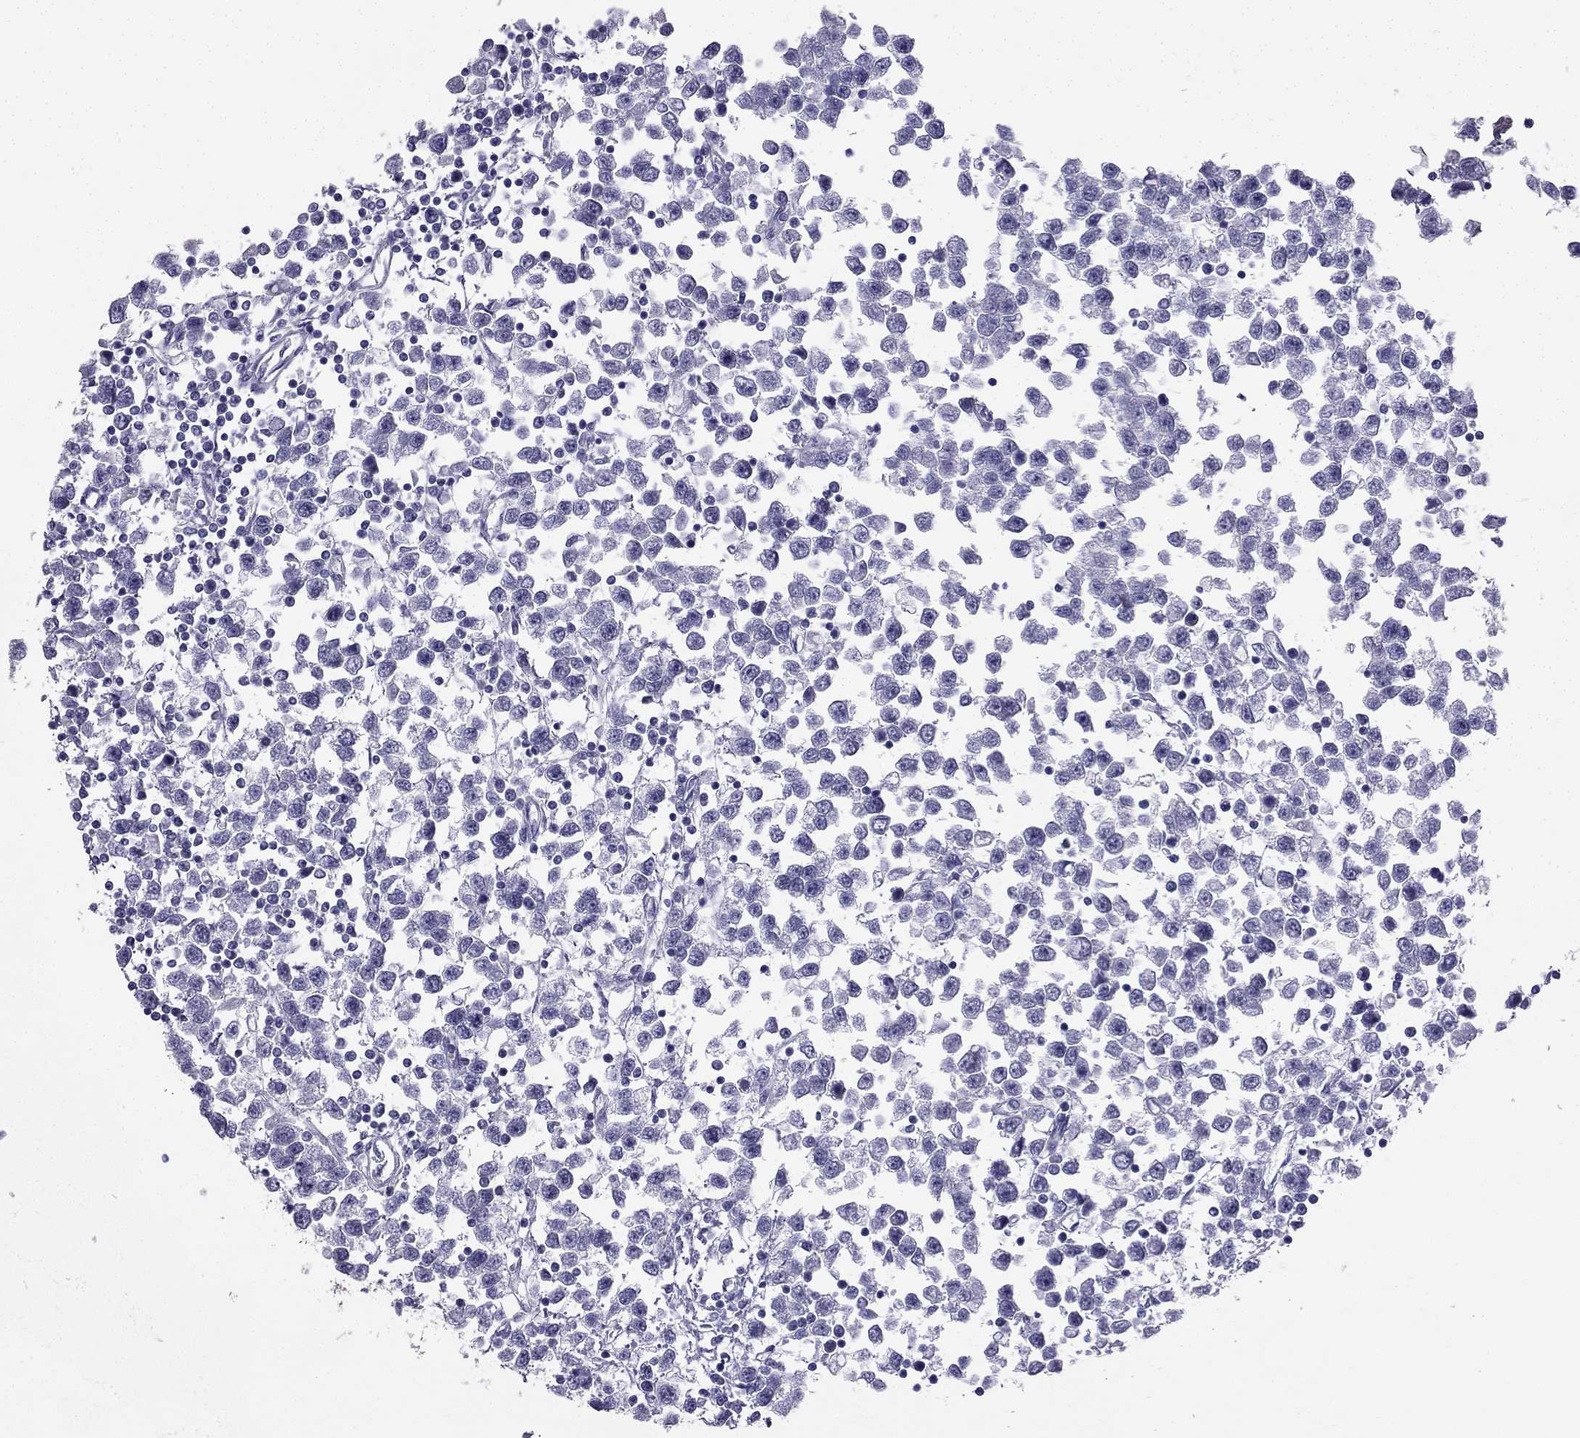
{"staining": {"intensity": "negative", "quantity": "none", "location": "none"}, "tissue": "testis cancer", "cell_type": "Tumor cells", "image_type": "cancer", "snomed": [{"axis": "morphology", "description": "Seminoma, NOS"}, {"axis": "topography", "description": "Testis"}], "caption": "High magnification brightfield microscopy of testis cancer (seminoma) stained with DAB (3,3'-diaminobenzidine) (brown) and counterstained with hematoxylin (blue): tumor cells show no significant positivity.", "gene": "TFF3", "patient": {"sex": "male", "age": 34}}